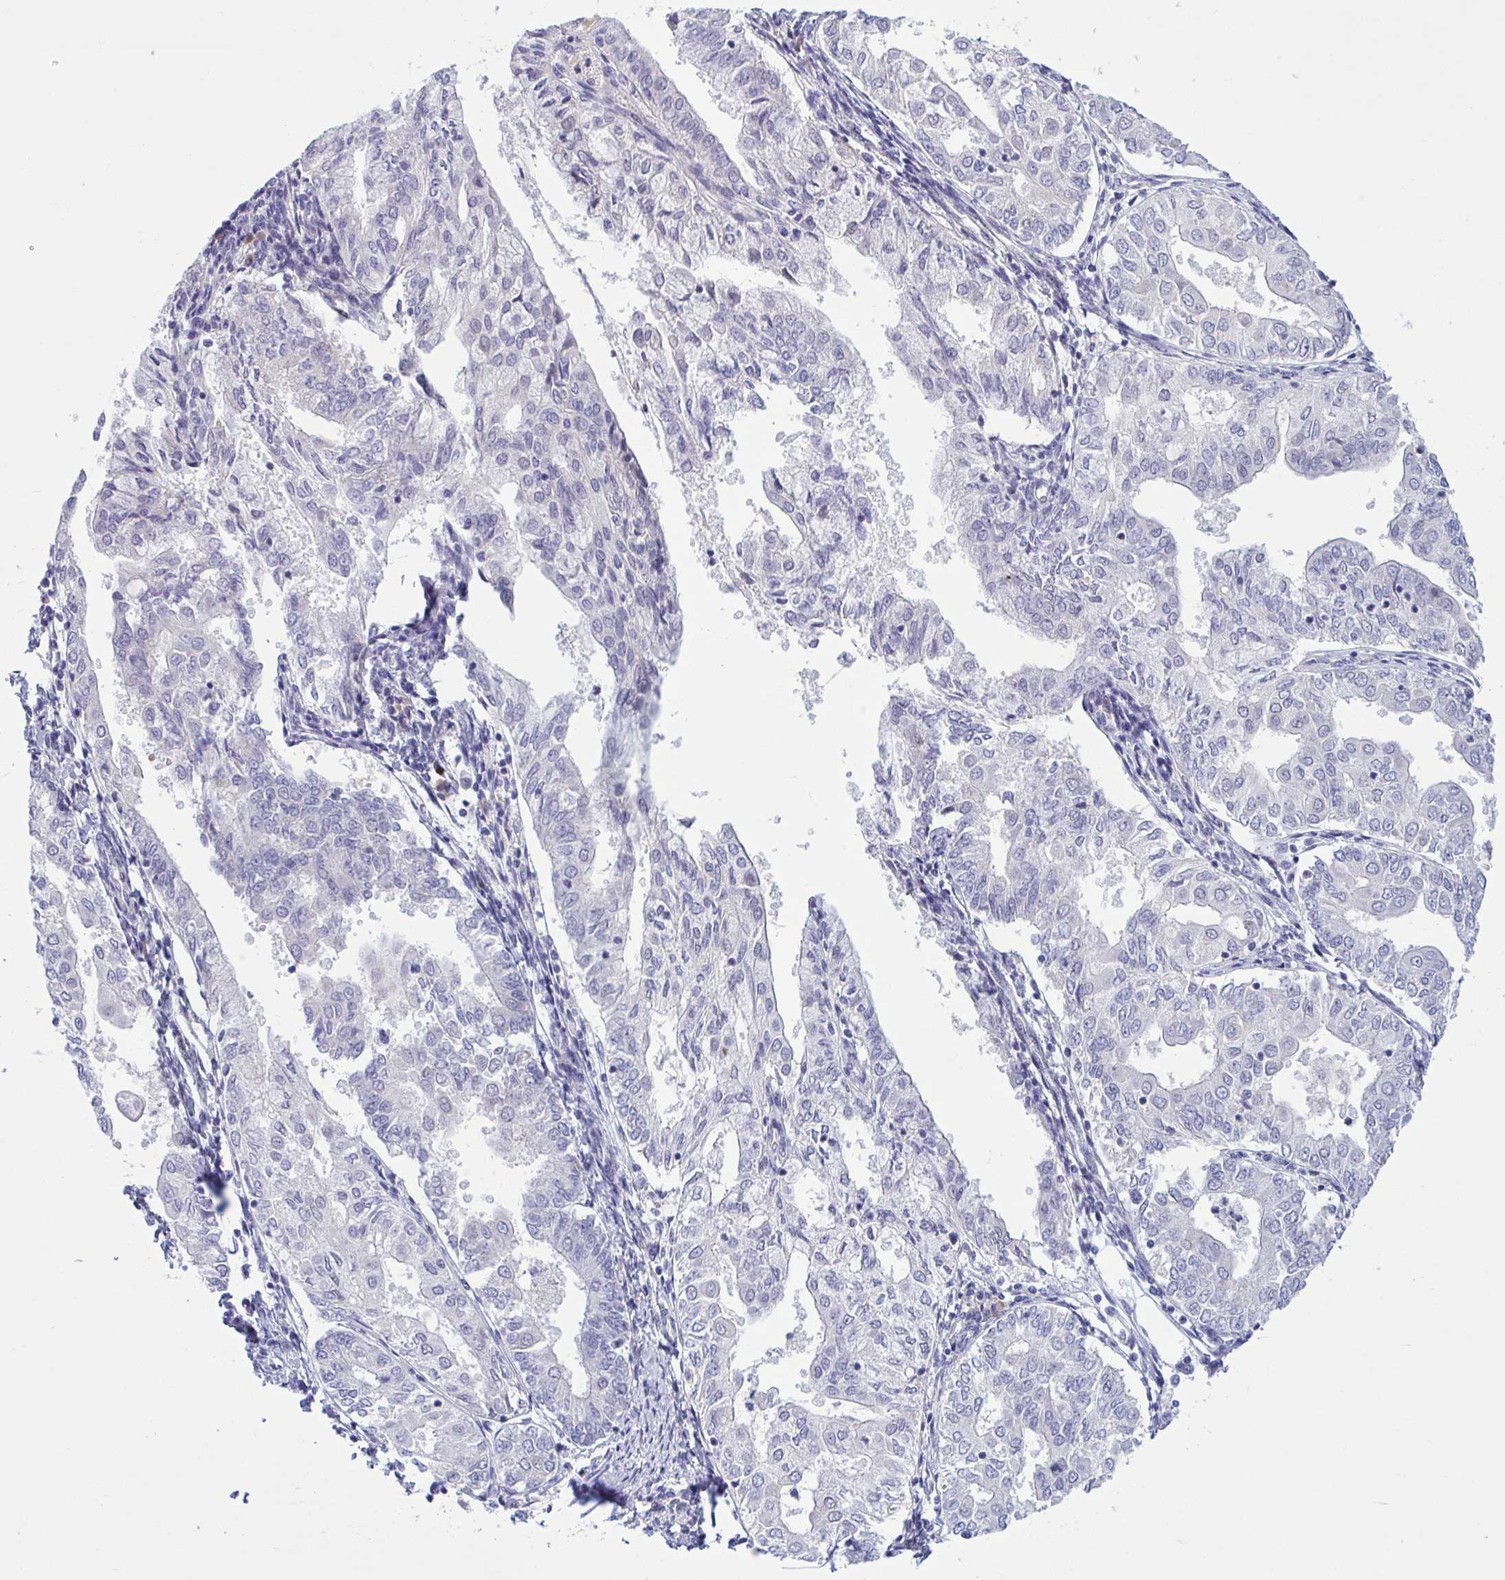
{"staining": {"intensity": "negative", "quantity": "none", "location": "none"}, "tissue": "endometrial cancer", "cell_type": "Tumor cells", "image_type": "cancer", "snomed": [{"axis": "morphology", "description": "Adenocarcinoma, NOS"}, {"axis": "topography", "description": "Endometrium"}], "caption": "Tumor cells show no significant protein positivity in endometrial adenocarcinoma.", "gene": "CNGB3", "patient": {"sex": "female", "age": 68}}